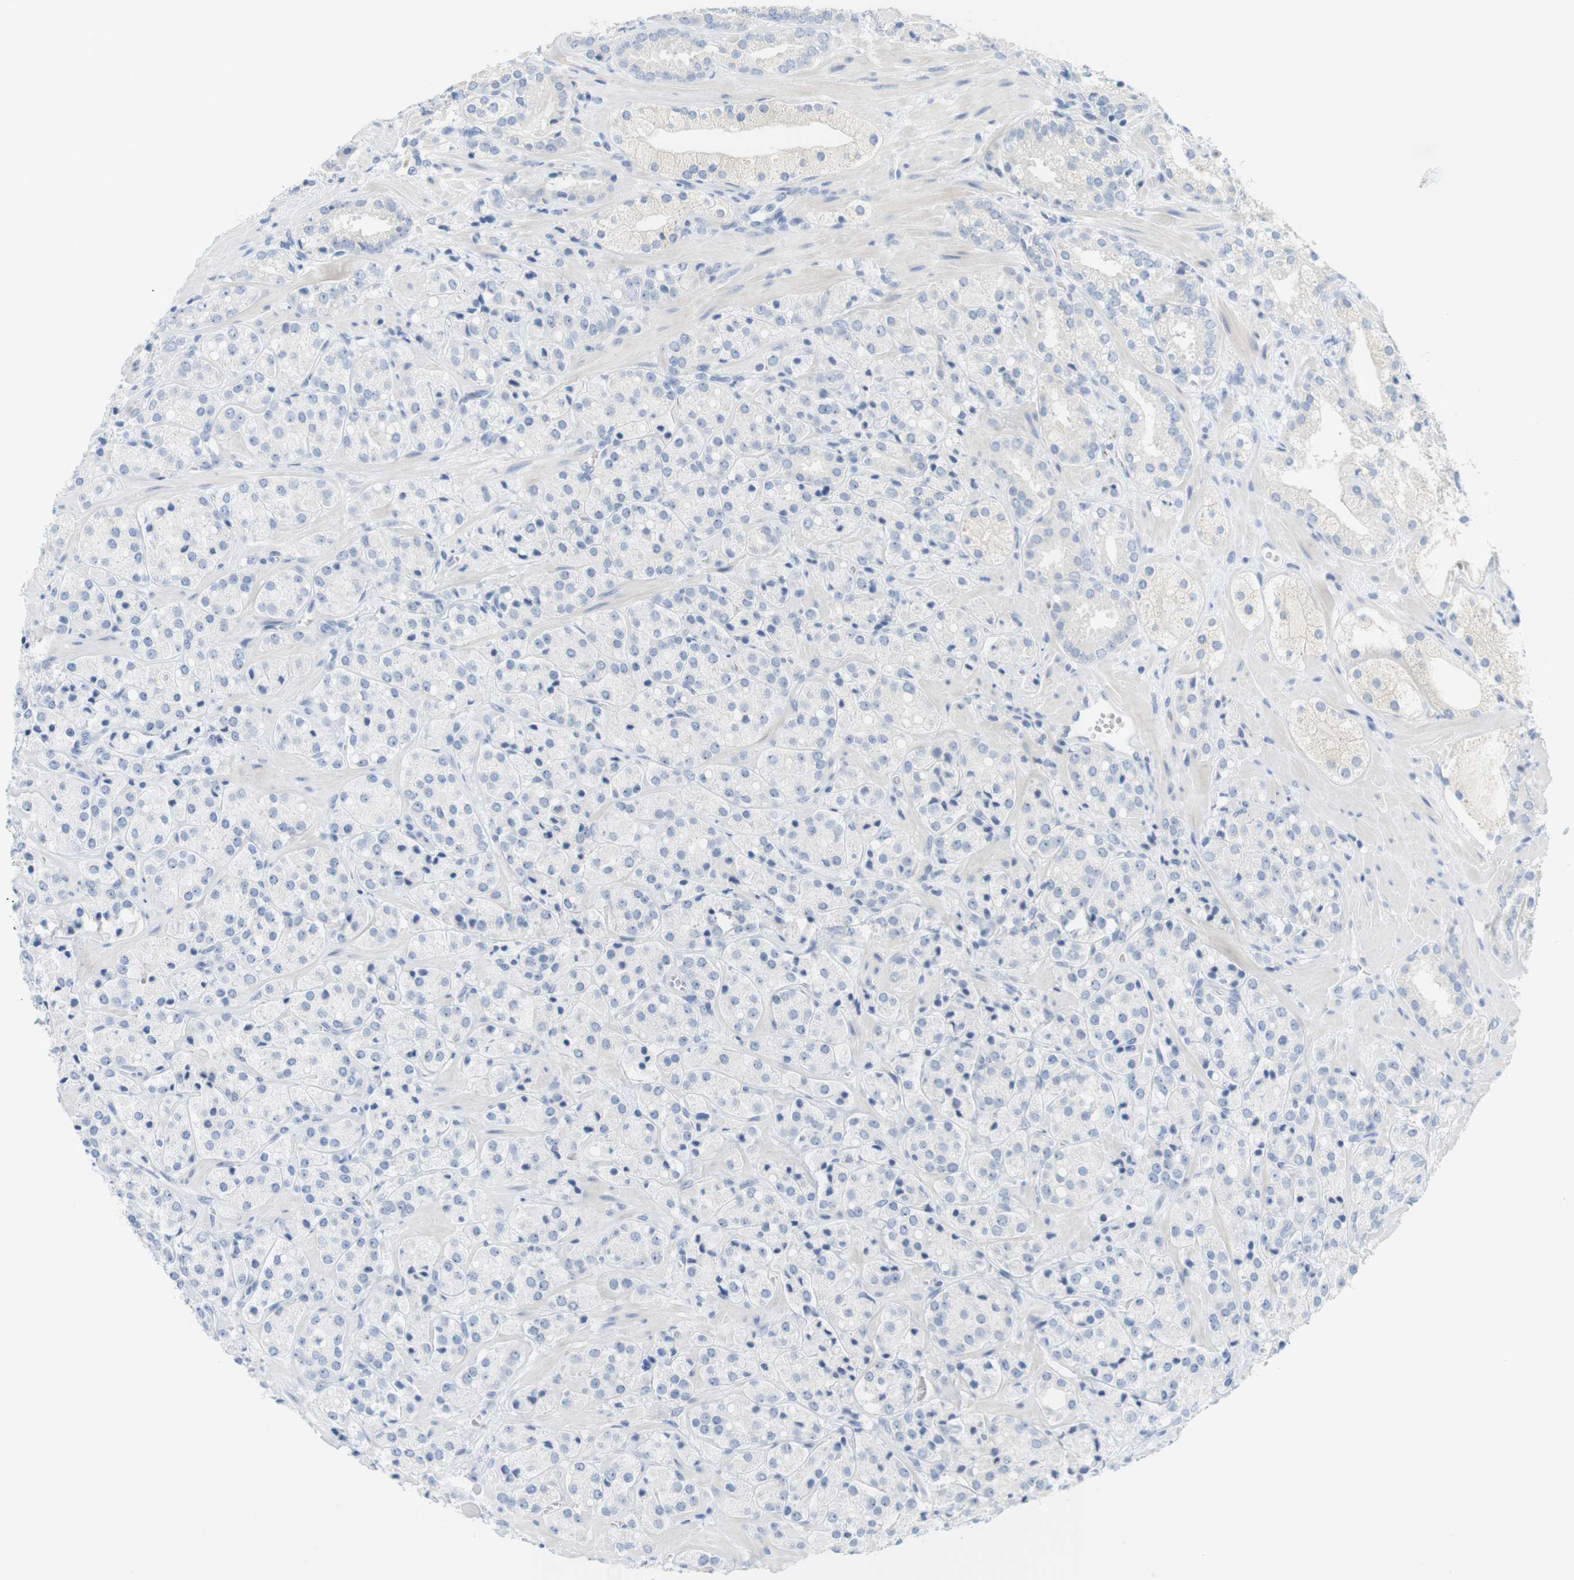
{"staining": {"intensity": "negative", "quantity": "none", "location": "none"}, "tissue": "prostate cancer", "cell_type": "Tumor cells", "image_type": "cancer", "snomed": [{"axis": "morphology", "description": "Adenocarcinoma, High grade"}, {"axis": "topography", "description": "Prostate"}], "caption": "Histopathology image shows no protein expression in tumor cells of prostate cancer tissue.", "gene": "RGS9", "patient": {"sex": "male", "age": 64}}